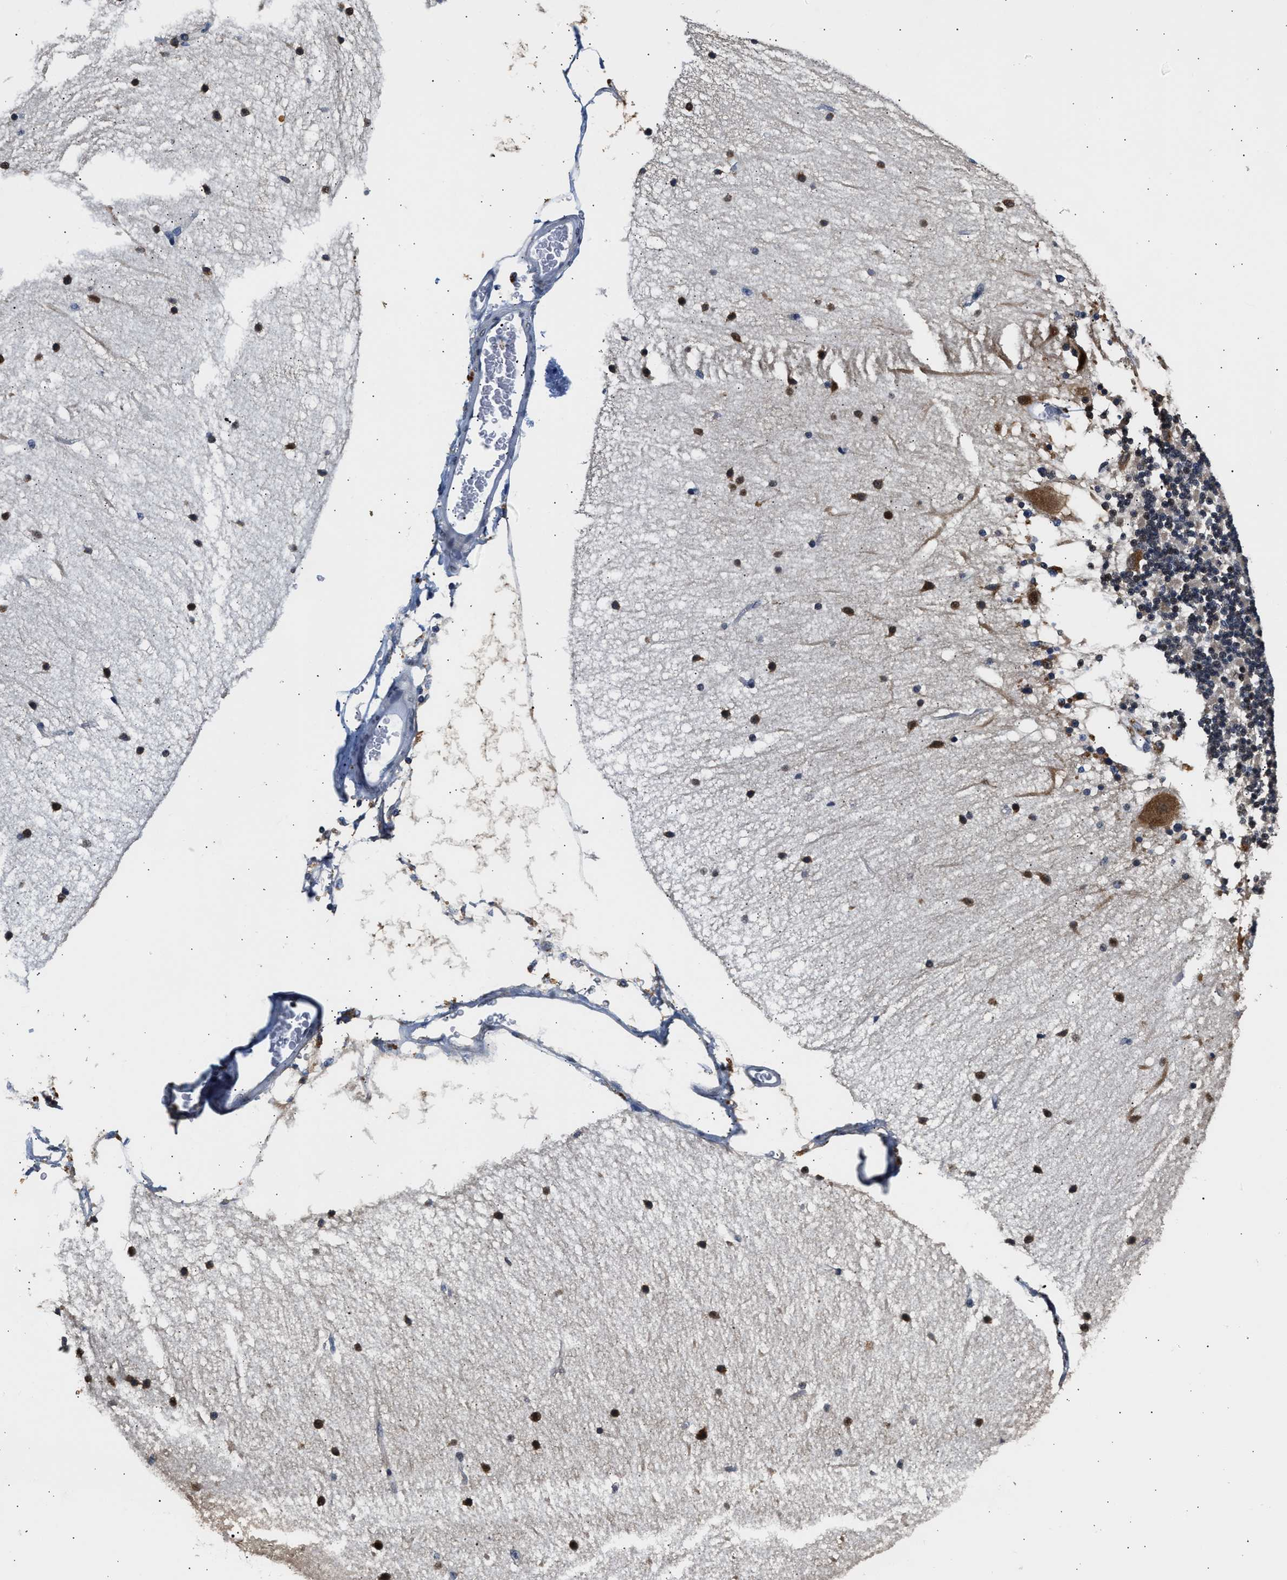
{"staining": {"intensity": "moderate", "quantity": "<25%", "location": "nuclear"}, "tissue": "cerebellum", "cell_type": "Cells in granular layer", "image_type": "normal", "snomed": [{"axis": "morphology", "description": "Normal tissue, NOS"}, {"axis": "topography", "description": "Cerebellum"}], "caption": "Moderate nuclear protein expression is appreciated in about <25% of cells in granular layer in cerebellum.", "gene": "PPM1L", "patient": {"sex": "female", "age": 54}}